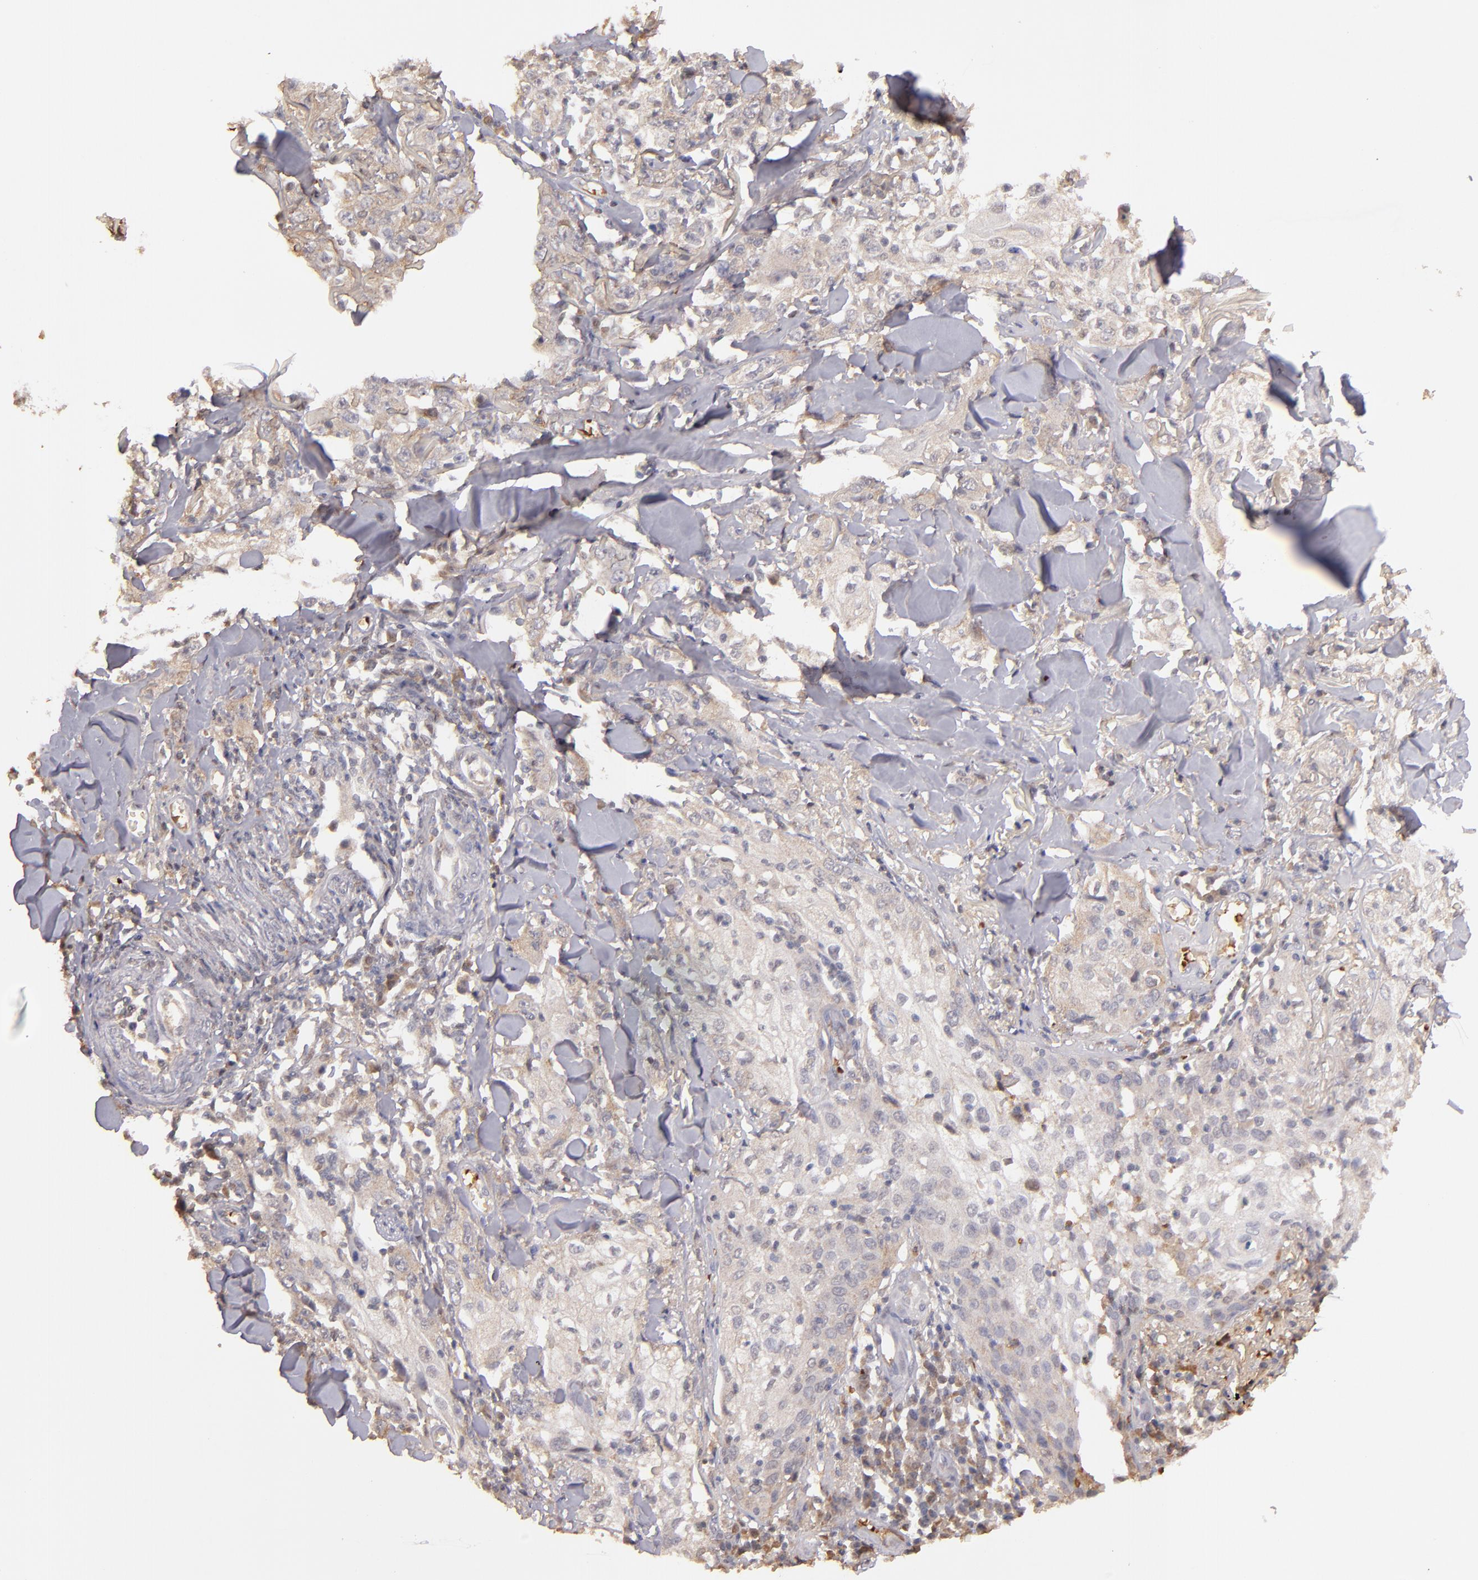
{"staining": {"intensity": "weak", "quantity": ">75%", "location": "cytoplasmic/membranous"}, "tissue": "skin cancer", "cell_type": "Tumor cells", "image_type": "cancer", "snomed": [{"axis": "morphology", "description": "Squamous cell carcinoma, NOS"}, {"axis": "topography", "description": "Skin"}], "caption": "Skin squamous cell carcinoma tissue displays weak cytoplasmic/membranous positivity in approximately >75% of tumor cells, visualized by immunohistochemistry.", "gene": "SERPINC1", "patient": {"sex": "male", "age": 65}}